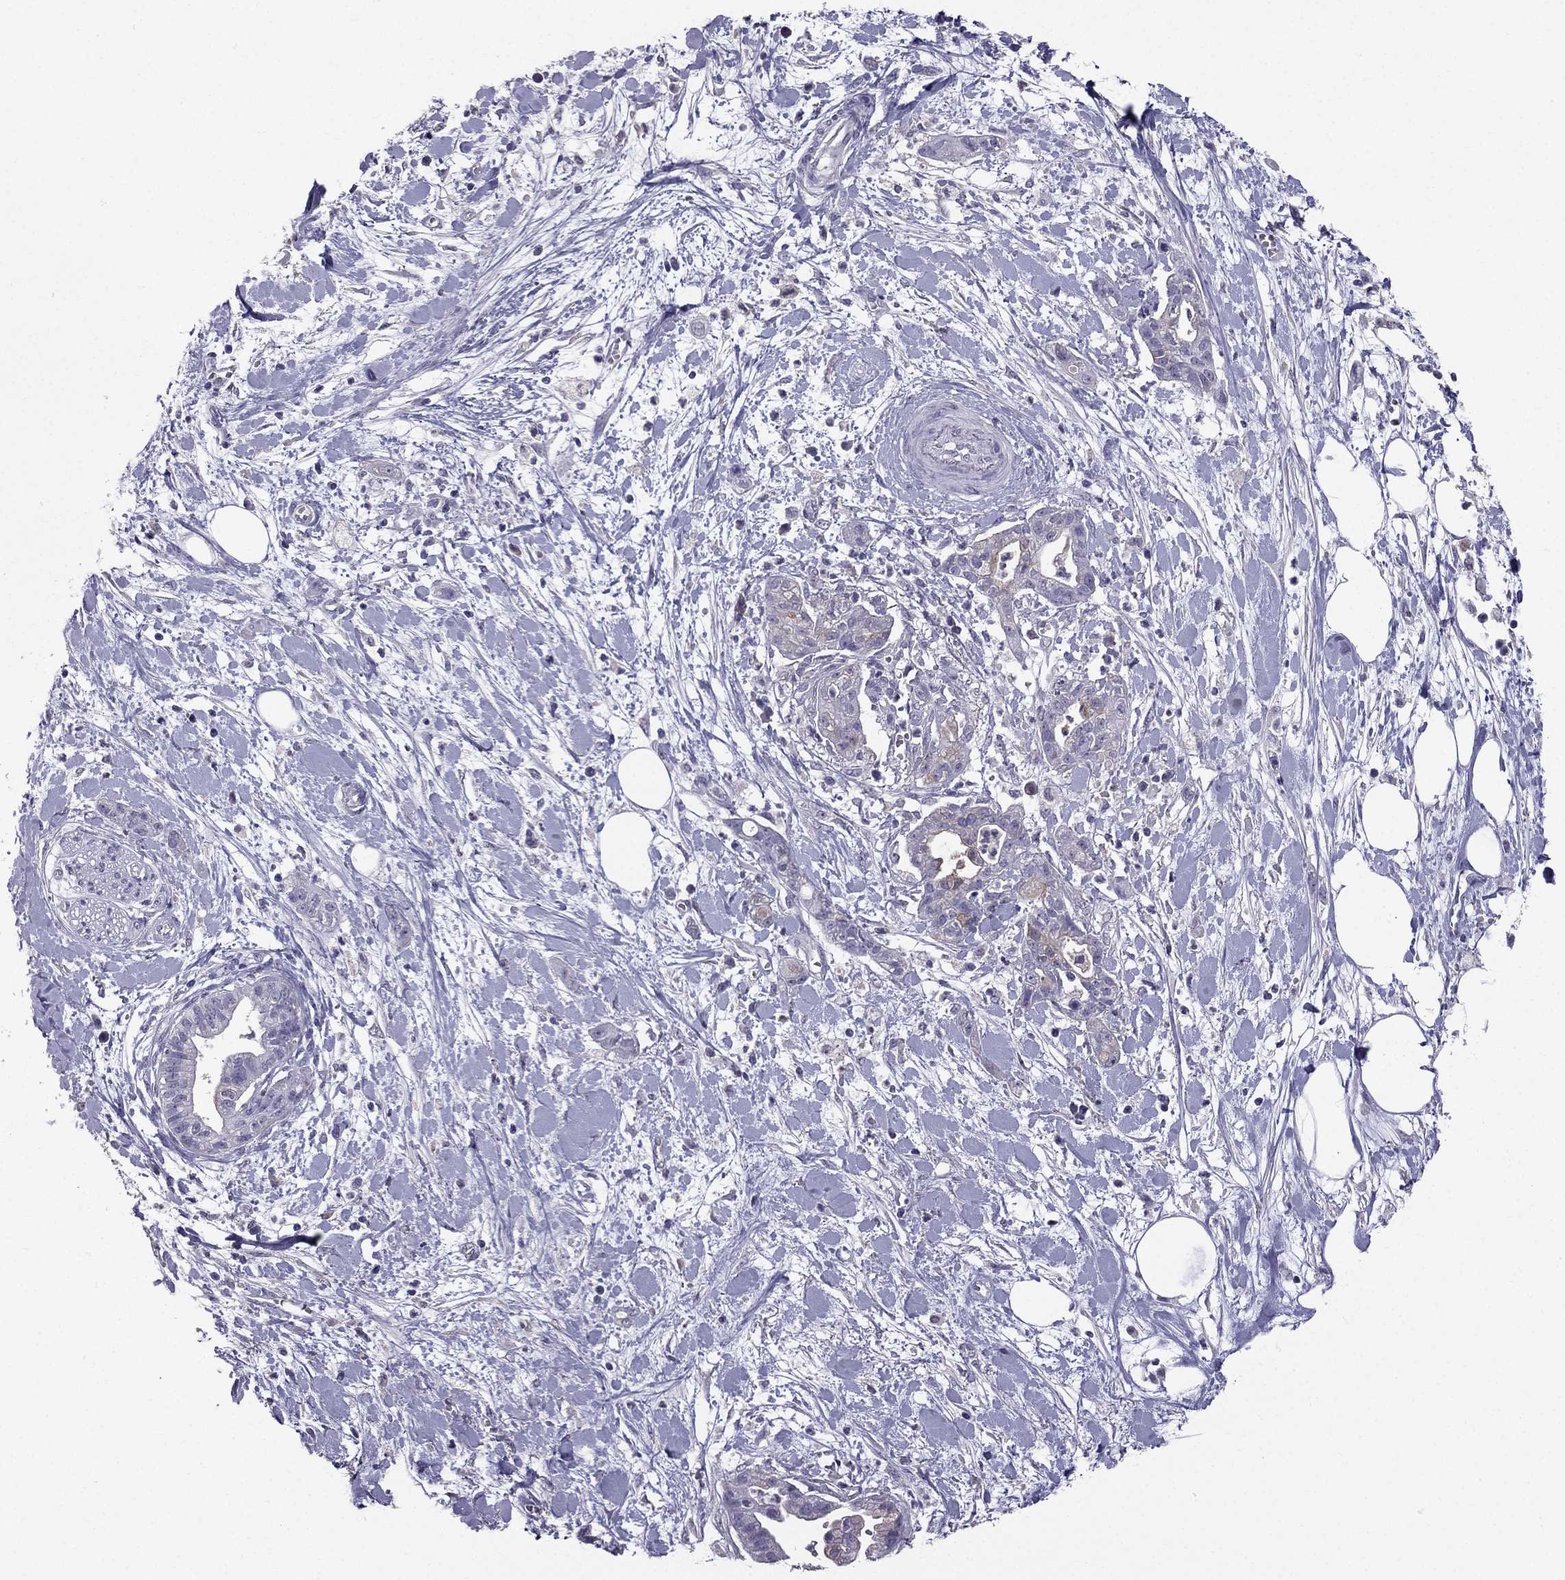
{"staining": {"intensity": "negative", "quantity": "none", "location": "none"}, "tissue": "pancreatic cancer", "cell_type": "Tumor cells", "image_type": "cancer", "snomed": [{"axis": "morphology", "description": "Normal tissue, NOS"}, {"axis": "morphology", "description": "Adenocarcinoma, NOS"}, {"axis": "topography", "description": "Lymph node"}, {"axis": "topography", "description": "Pancreas"}], "caption": "Tumor cells show no significant expression in pancreatic cancer (adenocarcinoma).", "gene": "SCG5", "patient": {"sex": "female", "age": 58}}